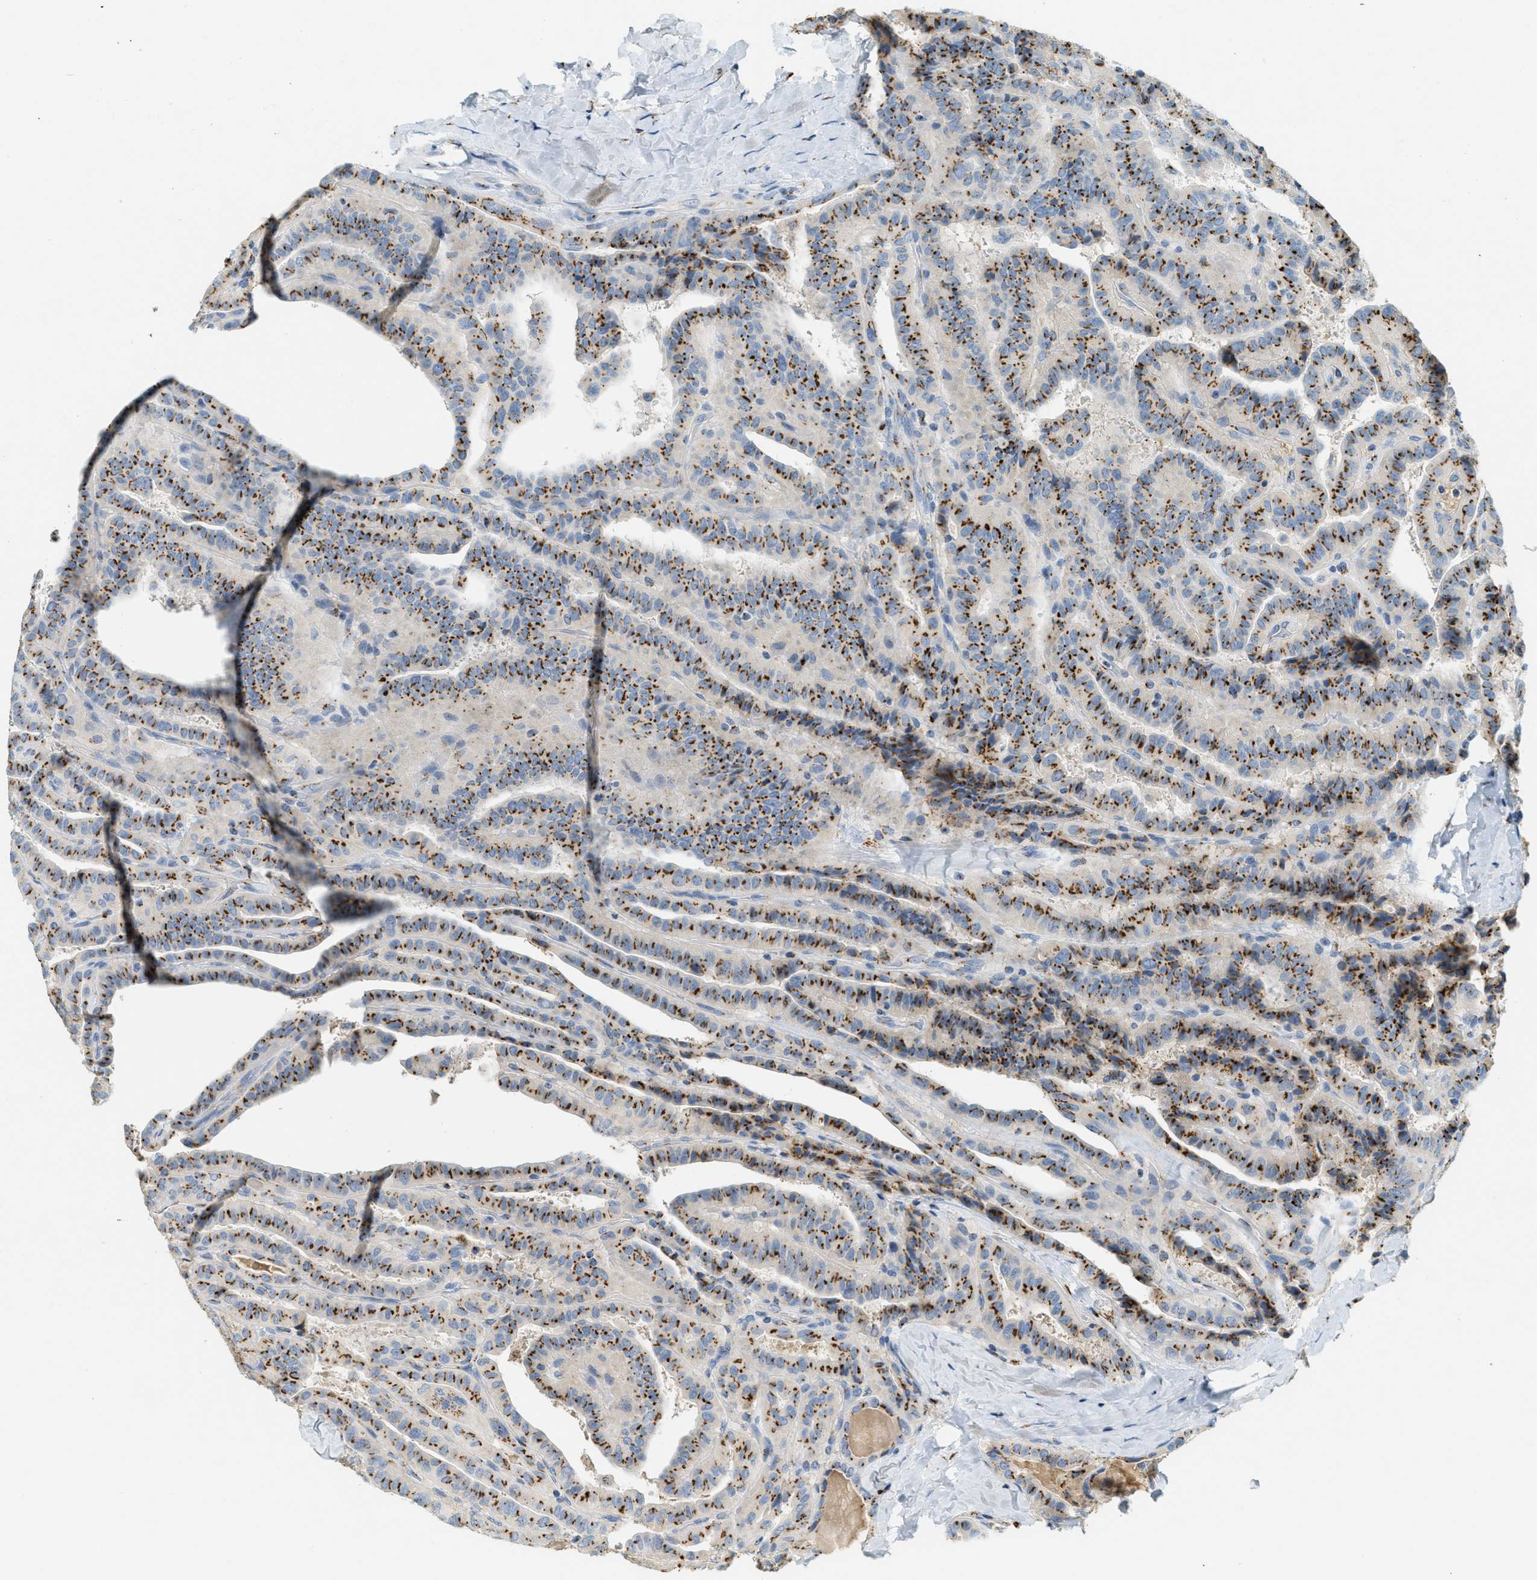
{"staining": {"intensity": "strong", "quantity": "25%-75%", "location": "cytoplasmic/membranous"}, "tissue": "thyroid cancer", "cell_type": "Tumor cells", "image_type": "cancer", "snomed": [{"axis": "morphology", "description": "Papillary adenocarcinoma, NOS"}, {"axis": "topography", "description": "Thyroid gland"}], "caption": "Immunohistochemistry (DAB (3,3'-diaminobenzidine)) staining of papillary adenocarcinoma (thyroid) exhibits strong cytoplasmic/membranous protein positivity in approximately 25%-75% of tumor cells.", "gene": "ENTPD4", "patient": {"sex": "male", "age": 77}}